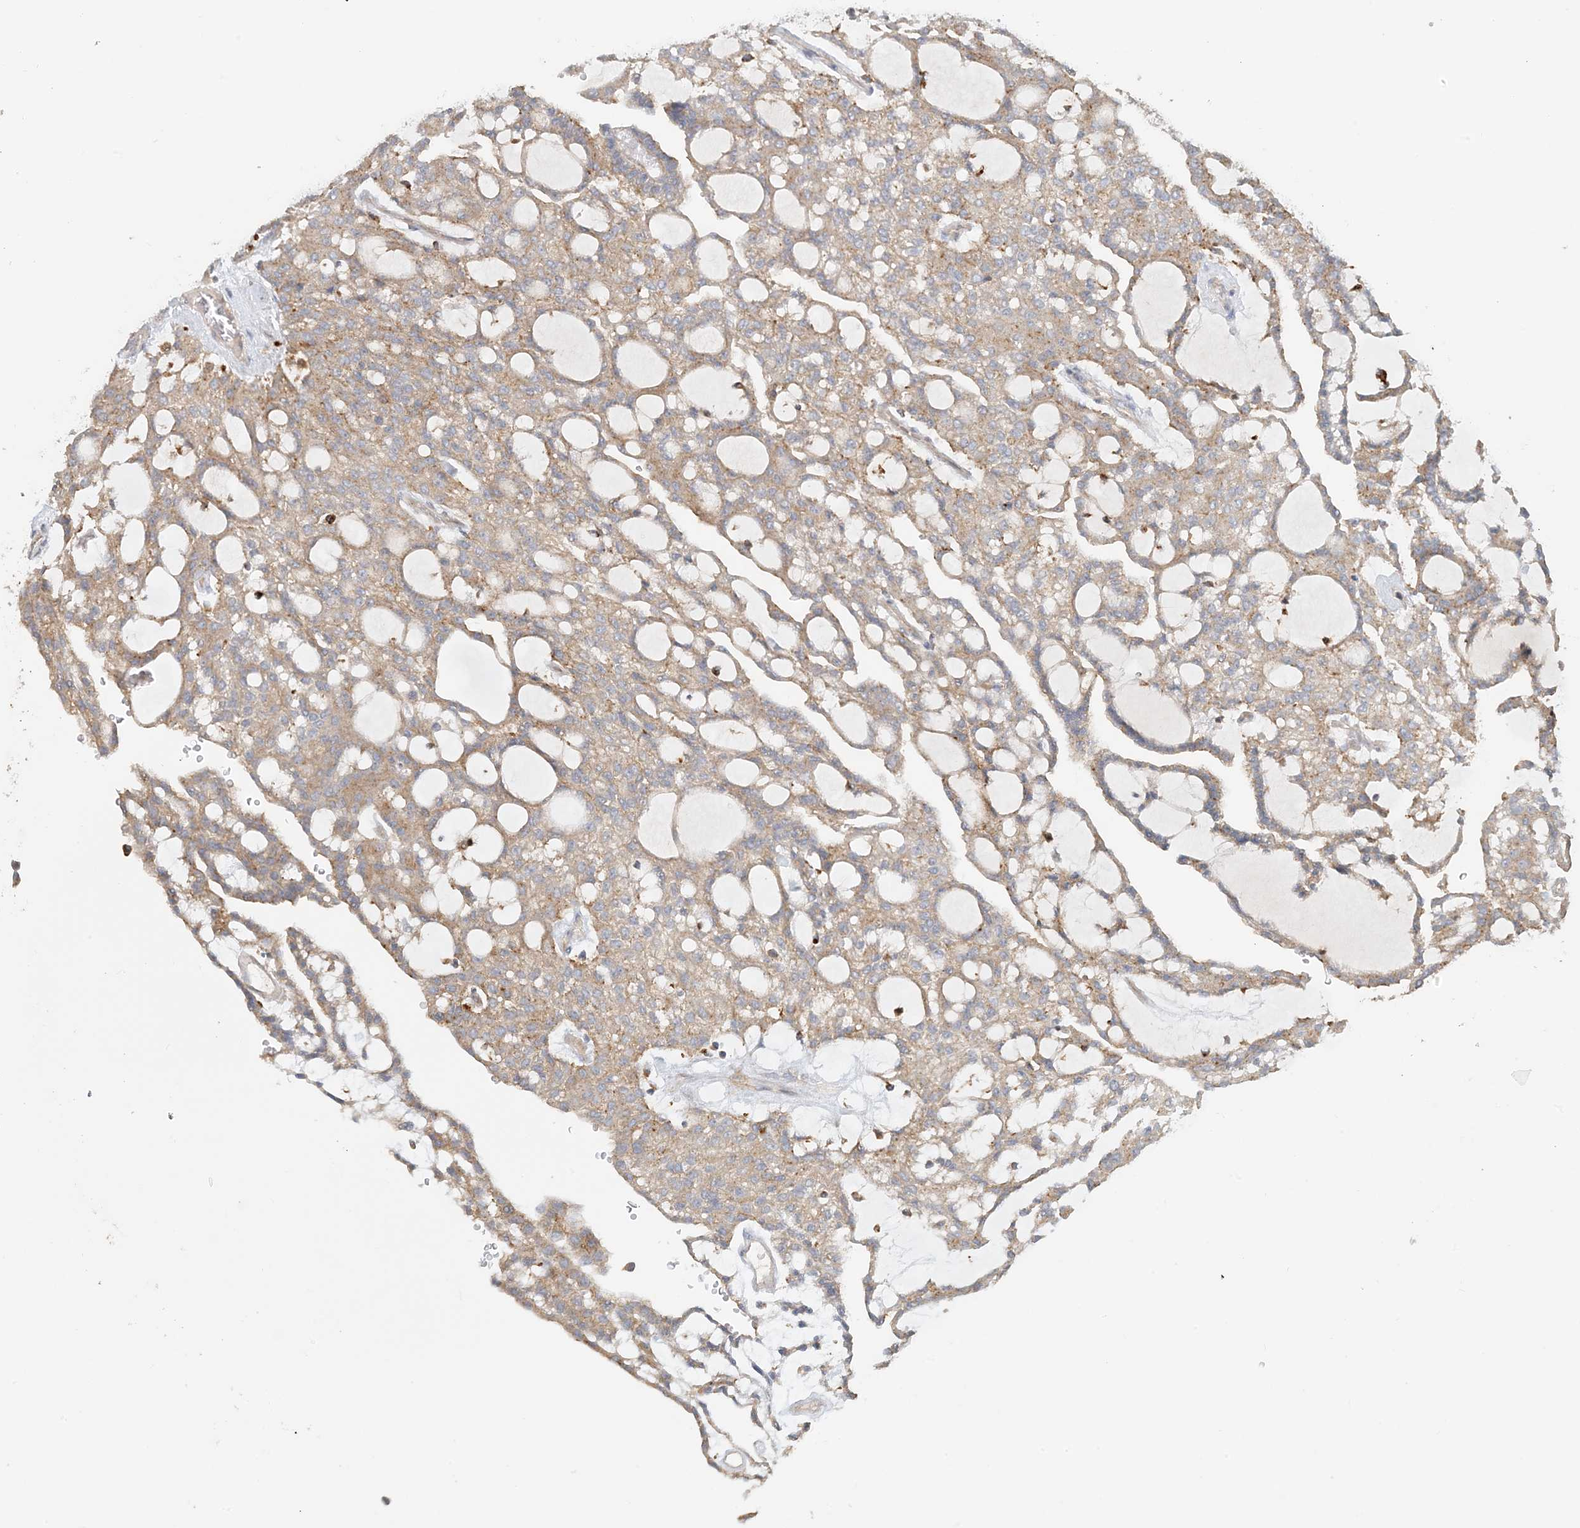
{"staining": {"intensity": "weak", "quantity": ">75%", "location": "cytoplasmic/membranous"}, "tissue": "renal cancer", "cell_type": "Tumor cells", "image_type": "cancer", "snomed": [{"axis": "morphology", "description": "Adenocarcinoma, NOS"}, {"axis": "topography", "description": "Kidney"}], "caption": "Protein analysis of renal adenocarcinoma tissue displays weak cytoplasmic/membranous positivity in about >75% of tumor cells. The staining is performed using DAB (3,3'-diaminobenzidine) brown chromogen to label protein expression. The nuclei are counter-stained blue using hematoxylin.", "gene": "SPPL2A", "patient": {"sex": "male", "age": 63}}